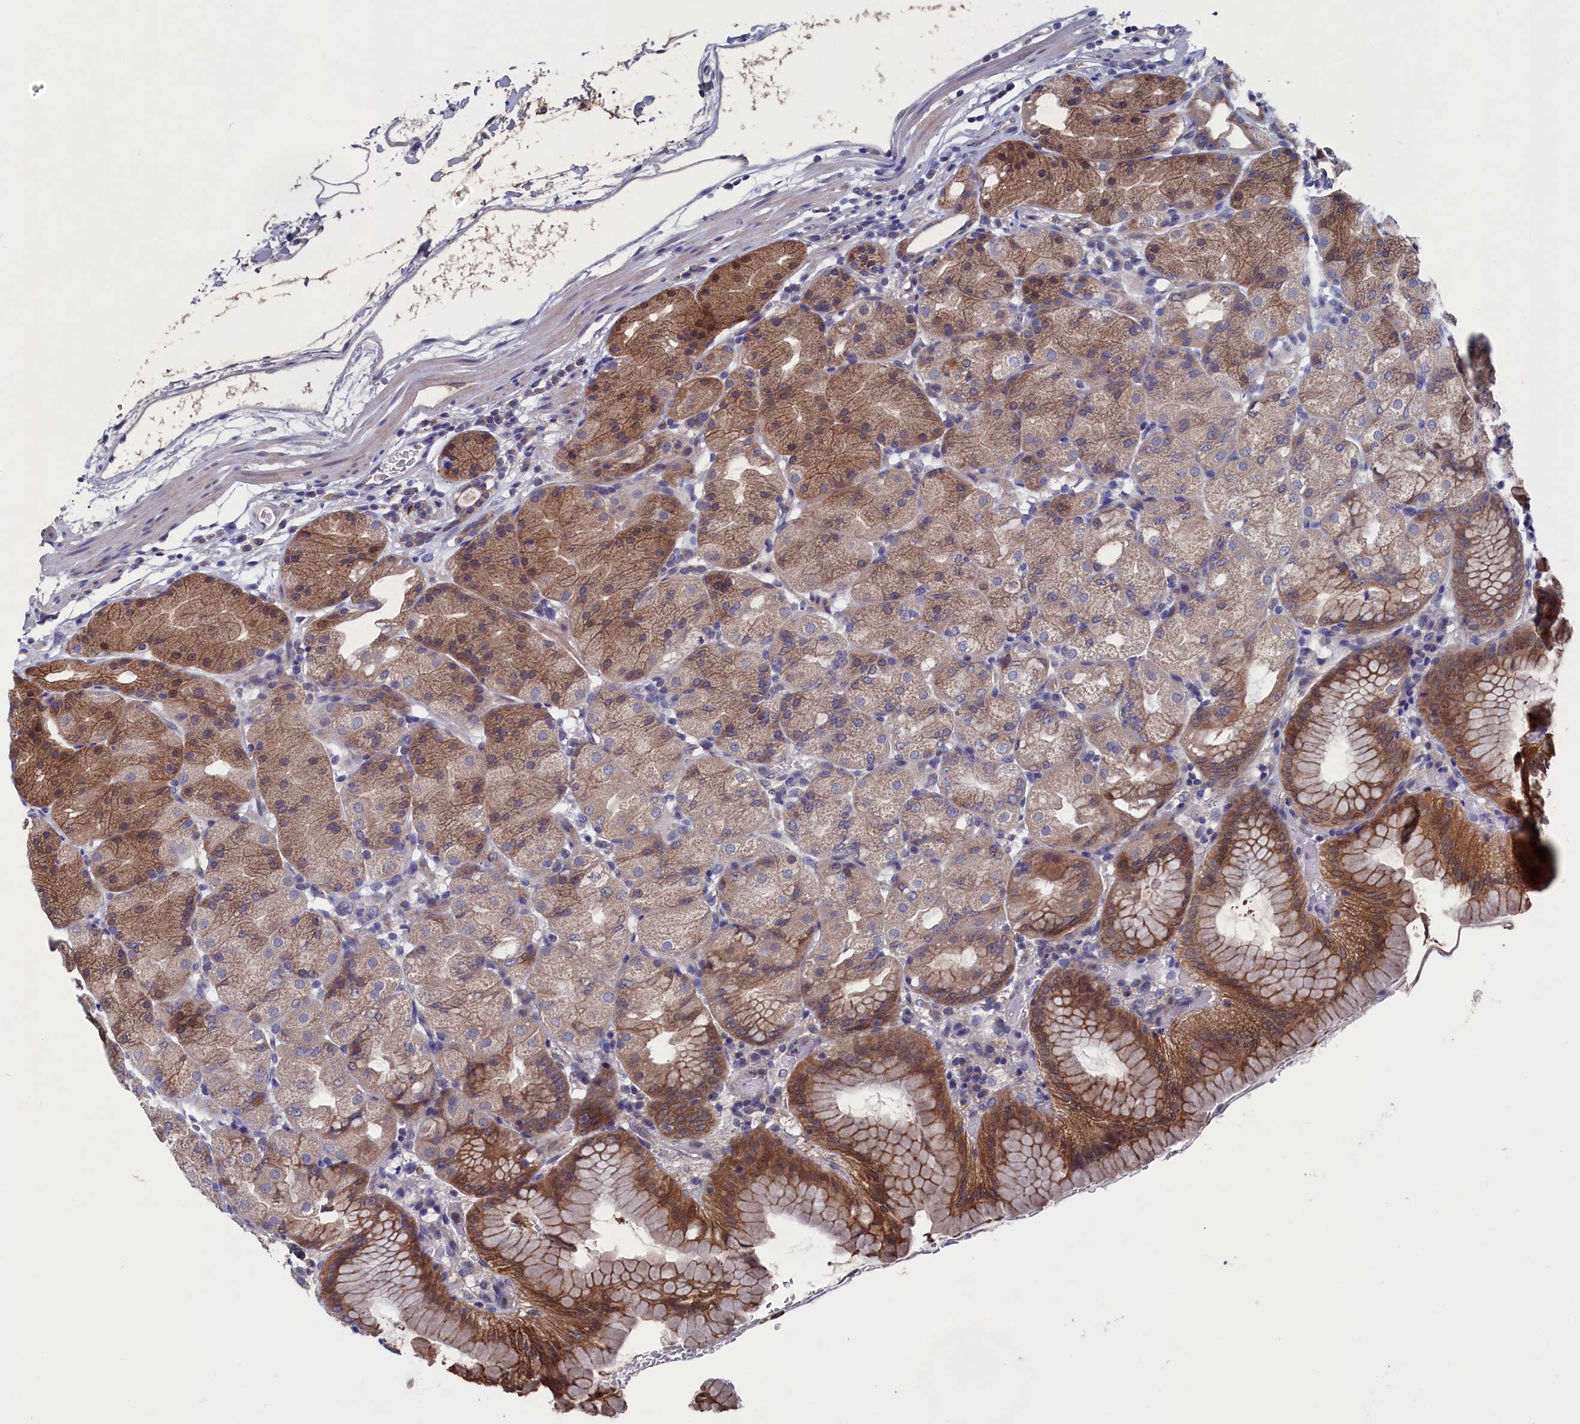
{"staining": {"intensity": "strong", "quantity": "25%-75%", "location": "cytoplasmic/membranous"}, "tissue": "stomach", "cell_type": "Glandular cells", "image_type": "normal", "snomed": [{"axis": "morphology", "description": "Normal tissue, NOS"}, {"axis": "topography", "description": "Stomach, upper"}, {"axis": "topography", "description": "Stomach, lower"}], "caption": "Protein expression analysis of normal stomach exhibits strong cytoplasmic/membranous staining in about 25%-75% of glandular cells. The staining was performed using DAB (3,3'-diaminobenzidine), with brown indicating positive protein expression. Nuclei are stained blue with hematoxylin.", "gene": "SPATA13", "patient": {"sex": "male", "age": 62}}